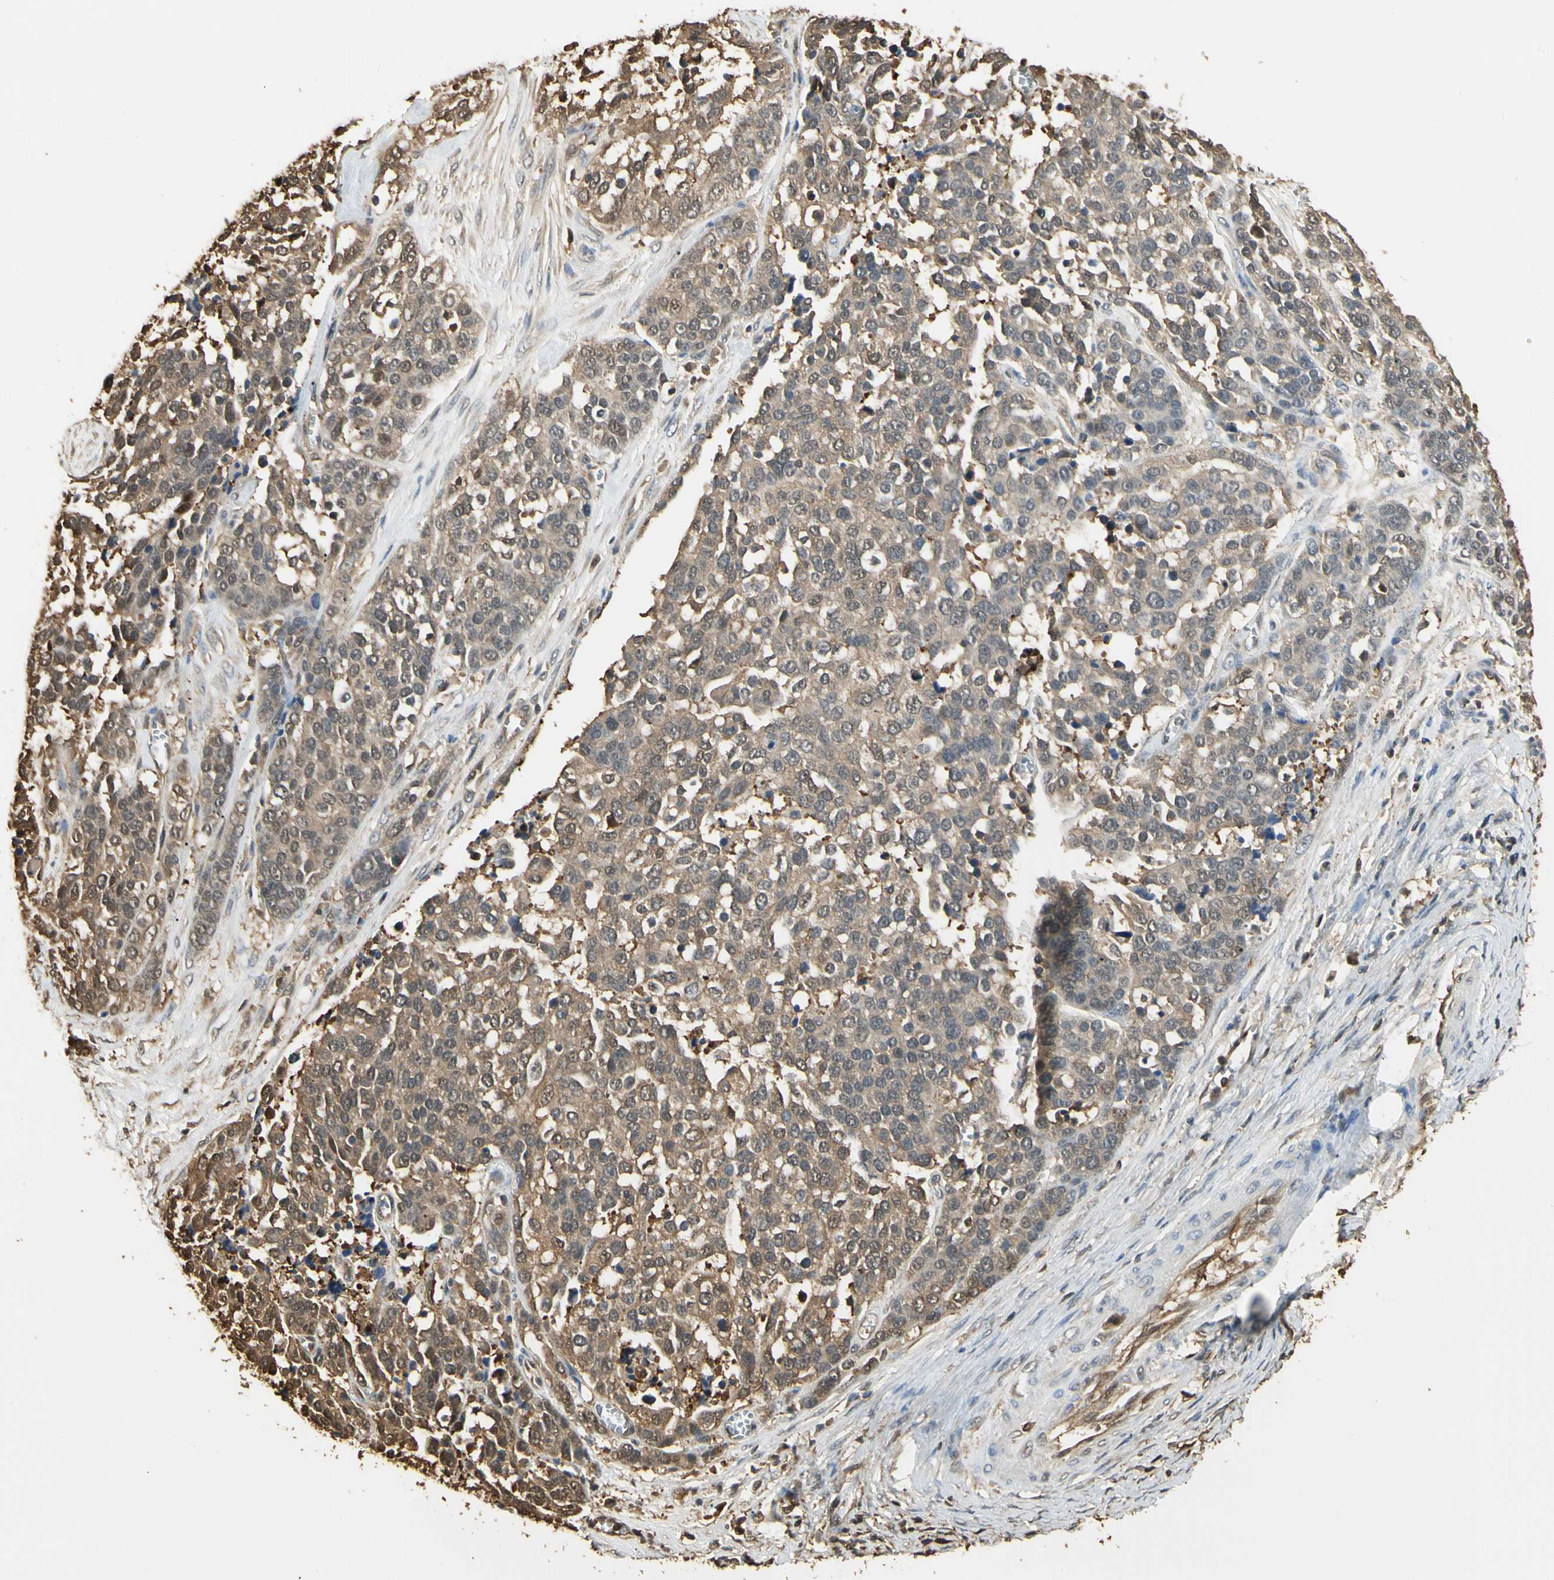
{"staining": {"intensity": "moderate", "quantity": ">75%", "location": "cytoplasmic/membranous"}, "tissue": "ovarian cancer", "cell_type": "Tumor cells", "image_type": "cancer", "snomed": [{"axis": "morphology", "description": "Cystadenocarcinoma, serous, NOS"}, {"axis": "topography", "description": "Ovary"}], "caption": "Moderate cytoplasmic/membranous positivity for a protein is seen in approximately >75% of tumor cells of ovarian cancer using IHC.", "gene": "YWHAE", "patient": {"sex": "female", "age": 44}}